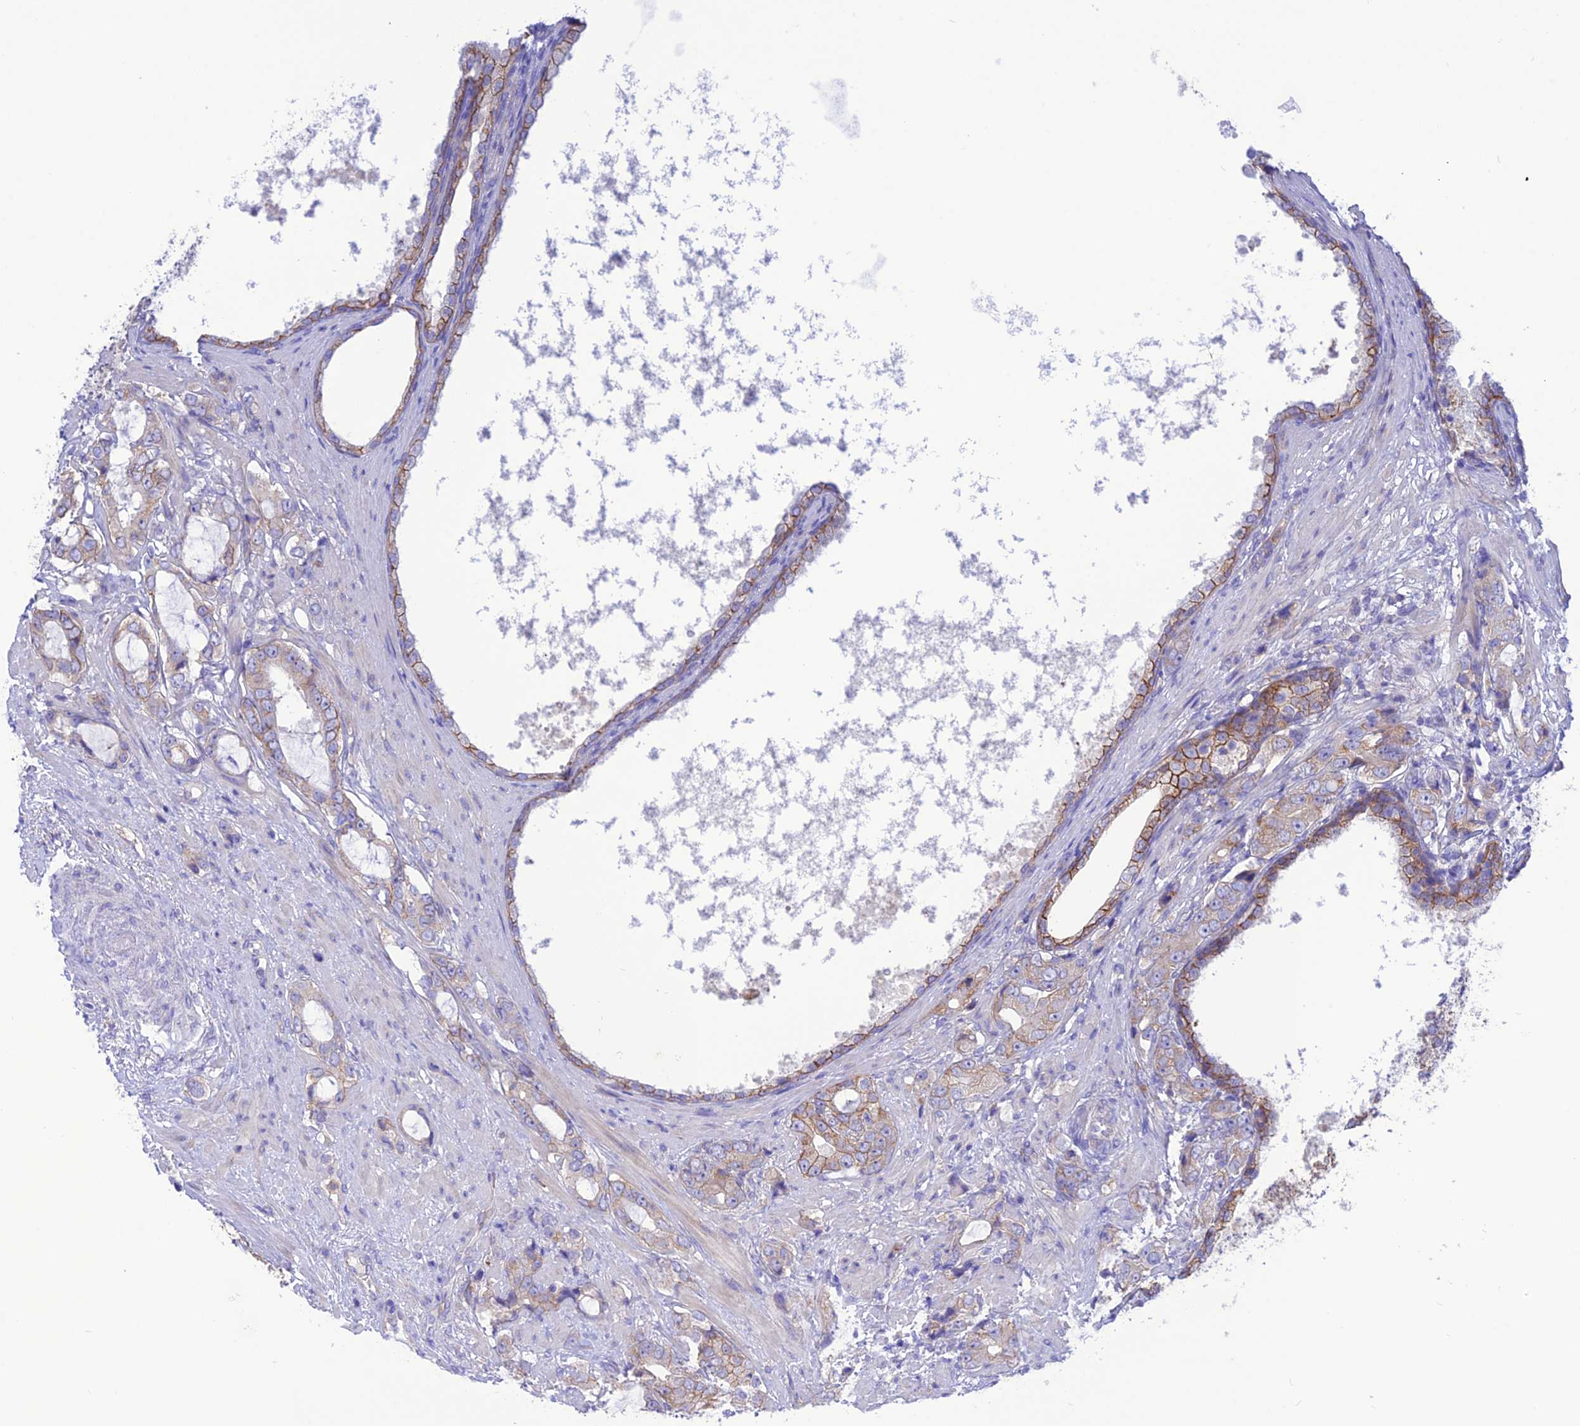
{"staining": {"intensity": "moderate", "quantity": ">75%", "location": "cytoplasmic/membranous"}, "tissue": "prostate cancer", "cell_type": "Tumor cells", "image_type": "cancer", "snomed": [{"axis": "morphology", "description": "Adenocarcinoma, High grade"}, {"axis": "topography", "description": "Prostate"}], "caption": "Immunohistochemical staining of prostate cancer (adenocarcinoma (high-grade)) reveals medium levels of moderate cytoplasmic/membranous protein expression in about >75% of tumor cells. (DAB (3,3'-diaminobenzidine) IHC with brightfield microscopy, high magnification).", "gene": "CHSY3", "patient": {"sex": "male", "age": 75}}